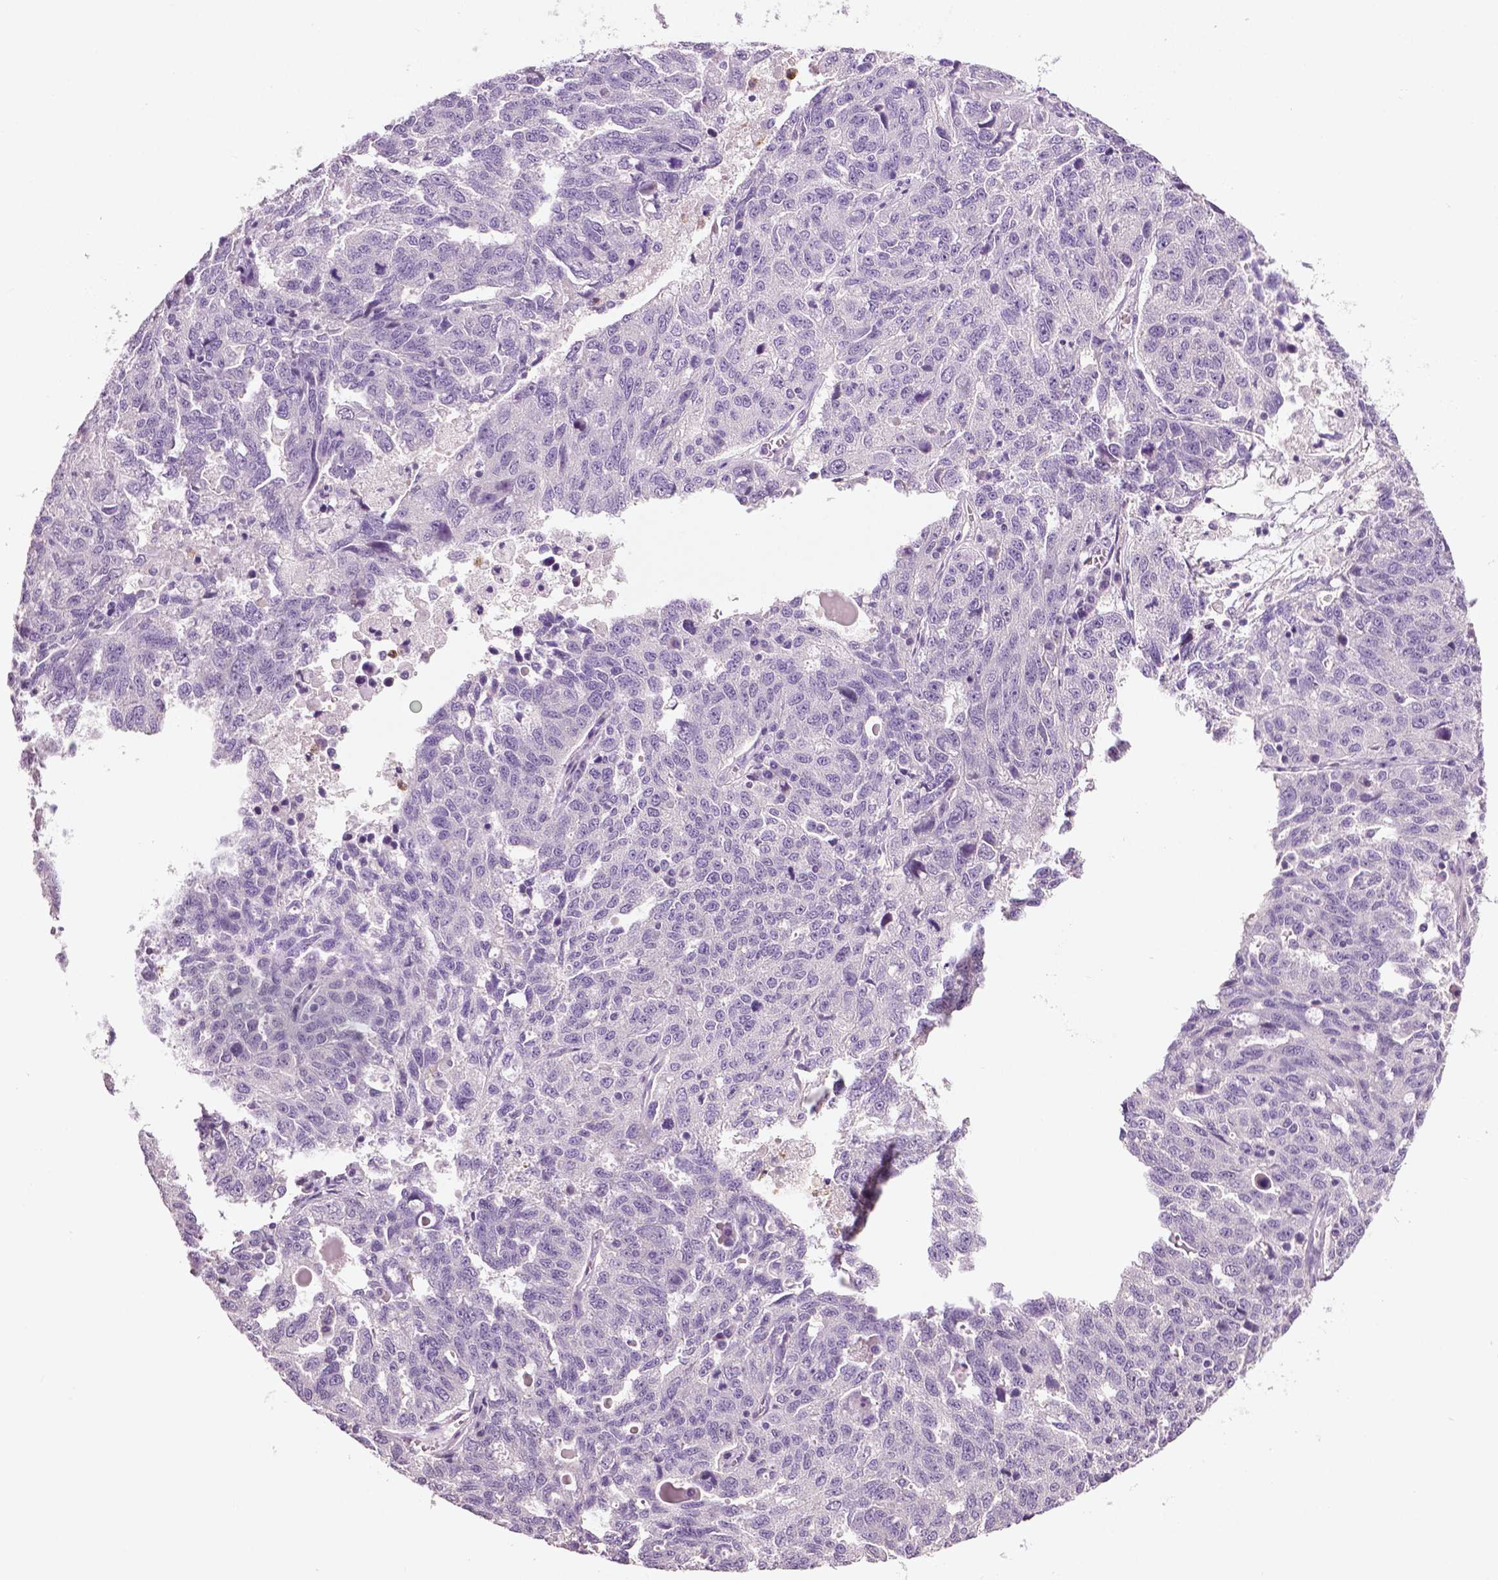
{"staining": {"intensity": "negative", "quantity": "none", "location": "none"}, "tissue": "ovarian cancer", "cell_type": "Tumor cells", "image_type": "cancer", "snomed": [{"axis": "morphology", "description": "Cystadenocarcinoma, serous, NOS"}, {"axis": "topography", "description": "Ovary"}], "caption": "A high-resolution histopathology image shows immunohistochemistry (IHC) staining of serous cystadenocarcinoma (ovarian), which reveals no significant positivity in tumor cells.", "gene": "PTPN5", "patient": {"sex": "female", "age": 71}}